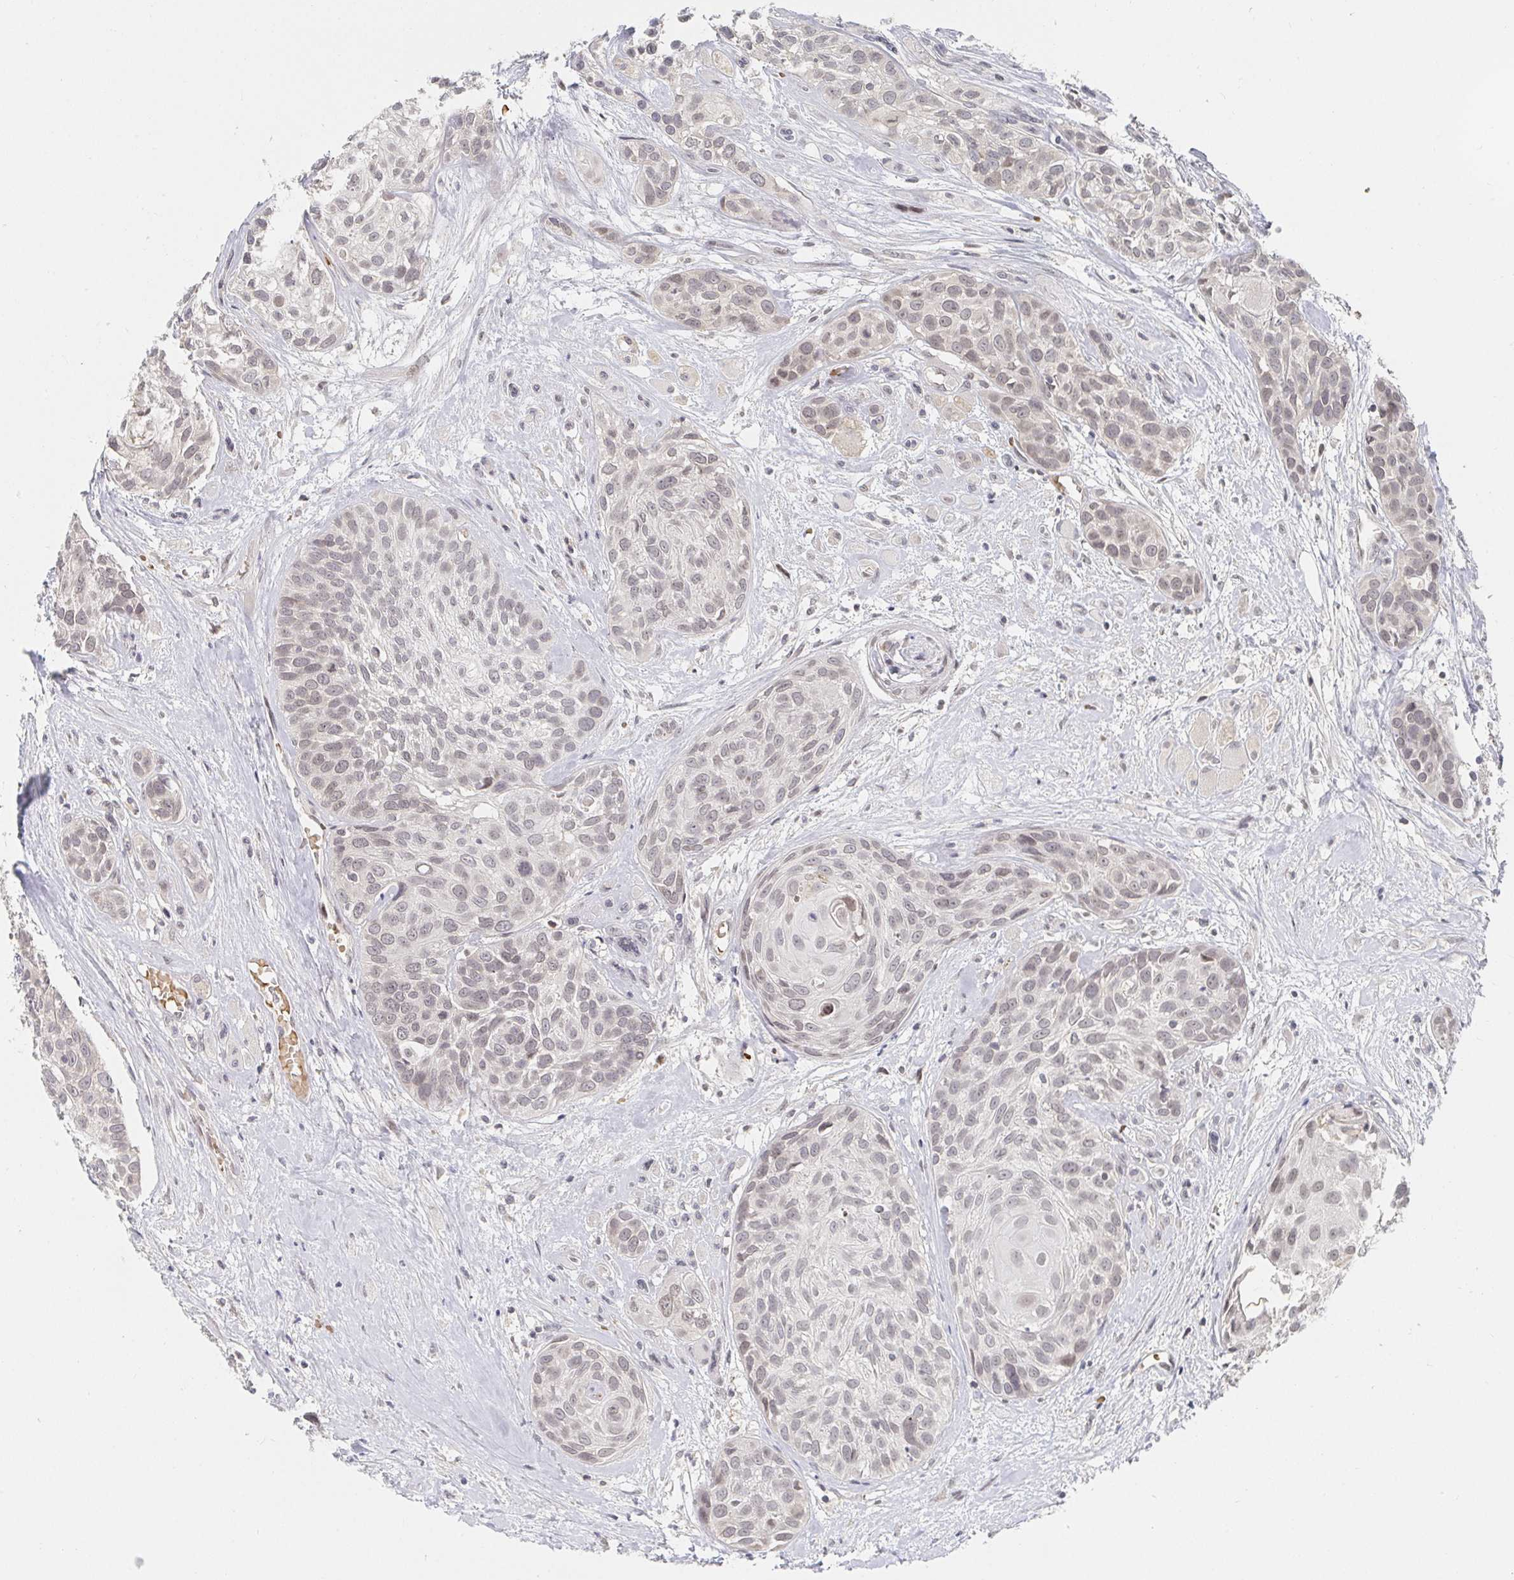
{"staining": {"intensity": "weak", "quantity": "<25%", "location": "nuclear"}, "tissue": "head and neck cancer", "cell_type": "Tumor cells", "image_type": "cancer", "snomed": [{"axis": "morphology", "description": "Squamous cell carcinoma, NOS"}, {"axis": "topography", "description": "Head-Neck"}], "caption": "A photomicrograph of human head and neck cancer (squamous cell carcinoma) is negative for staining in tumor cells.", "gene": "CHD2", "patient": {"sex": "female", "age": 50}}